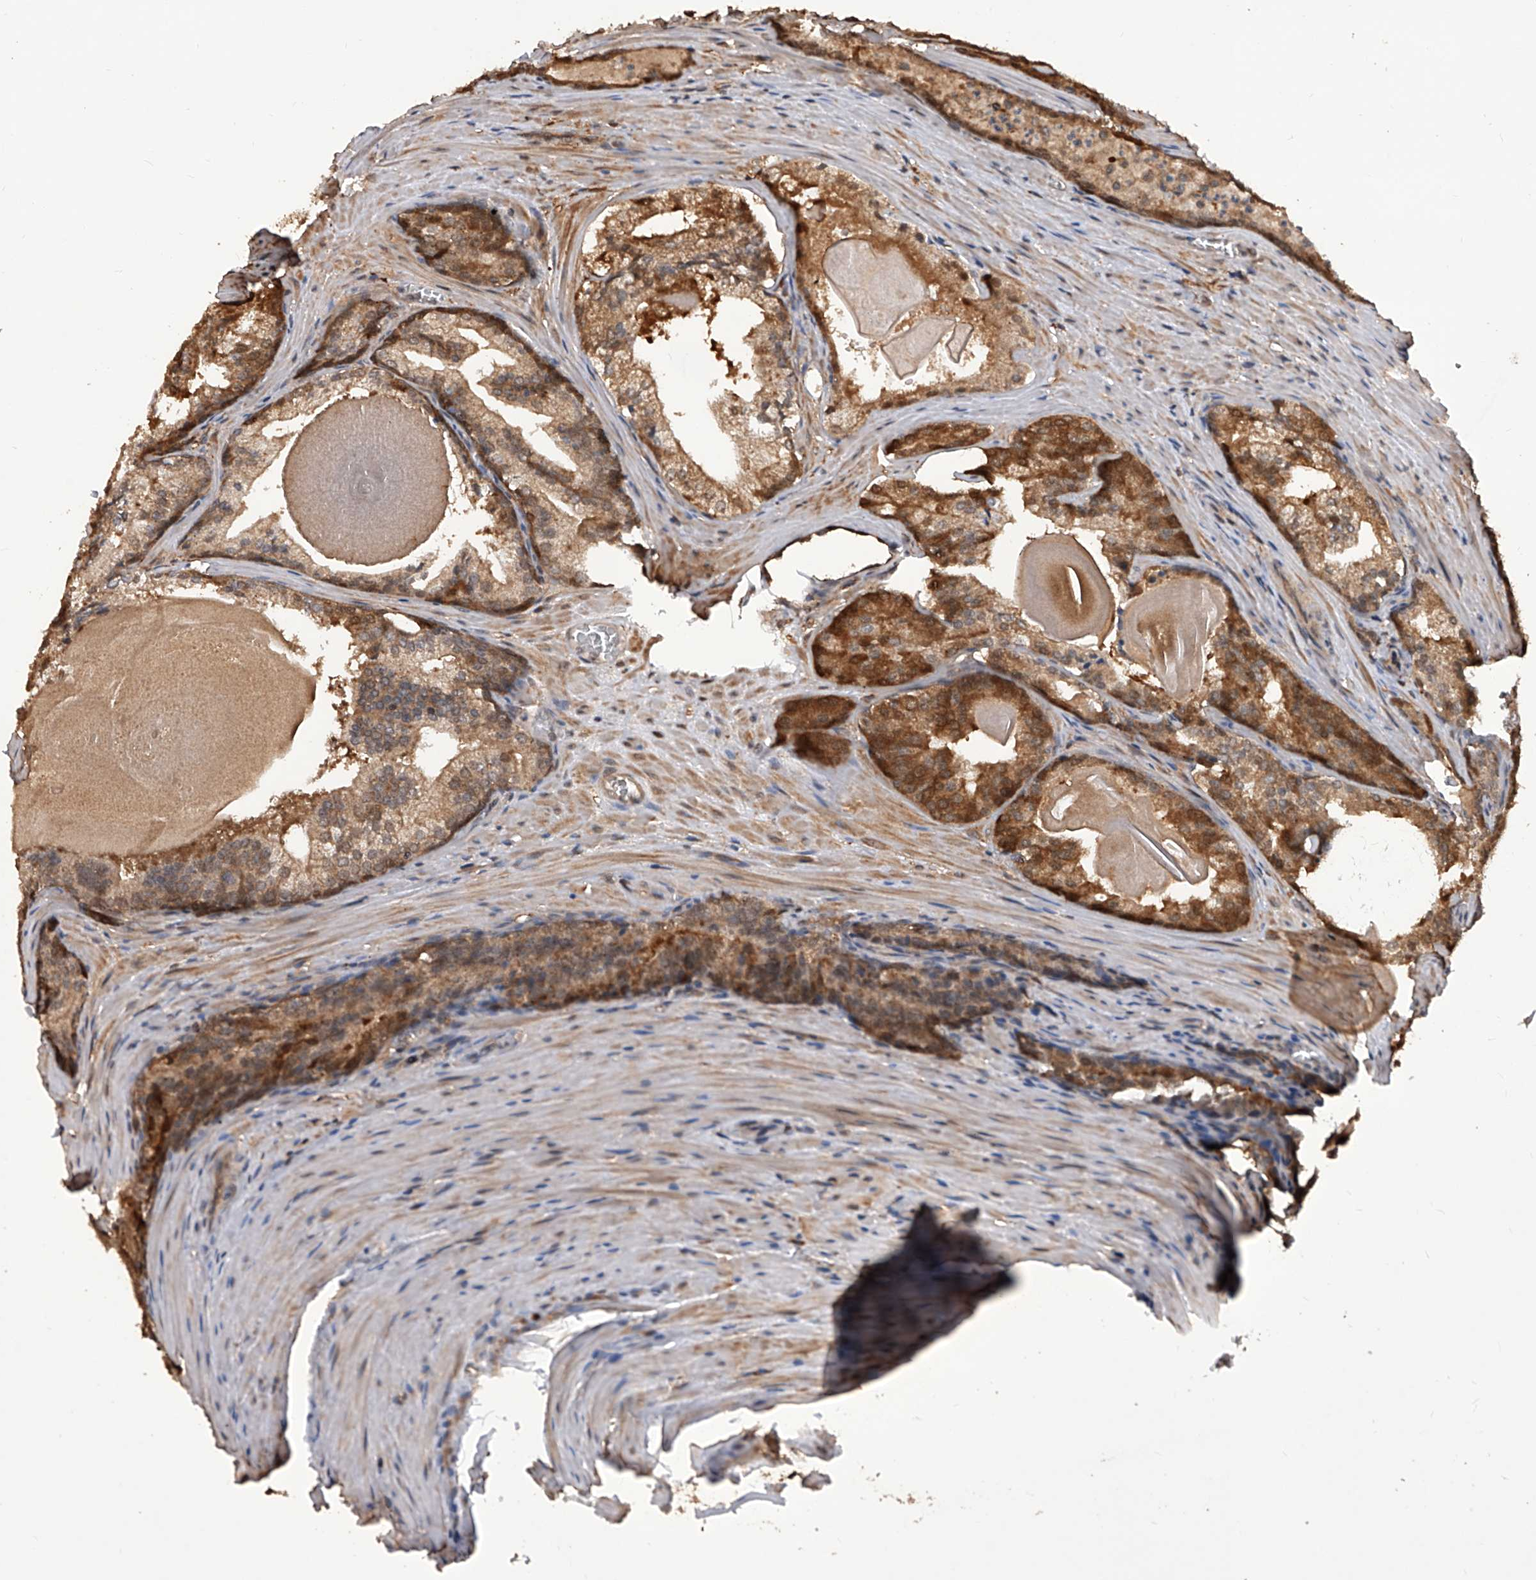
{"staining": {"intensity": "moderate", "quantity": ">75%", "location": "cytoplasmic/membranous,nuclear"}, "tissue": "prostate cancer", "cell_type": "Tumor cells", "image_type": "cancer", "snomed": [{"axis": "morphology", "description": "Adenocarcinoma, Low grade"}, {"axis": "topography", "description": "Prostate"}], "caption": "Human prostate cancer (low-grade adenocarcinoma) stained for a protein (brown) shows moderate cytoplasmic/membranous and nuclear positive staining in about >75% of tumor cells.", "gene": "GMDS", "patient": {"sex": "male", "age": 54}}